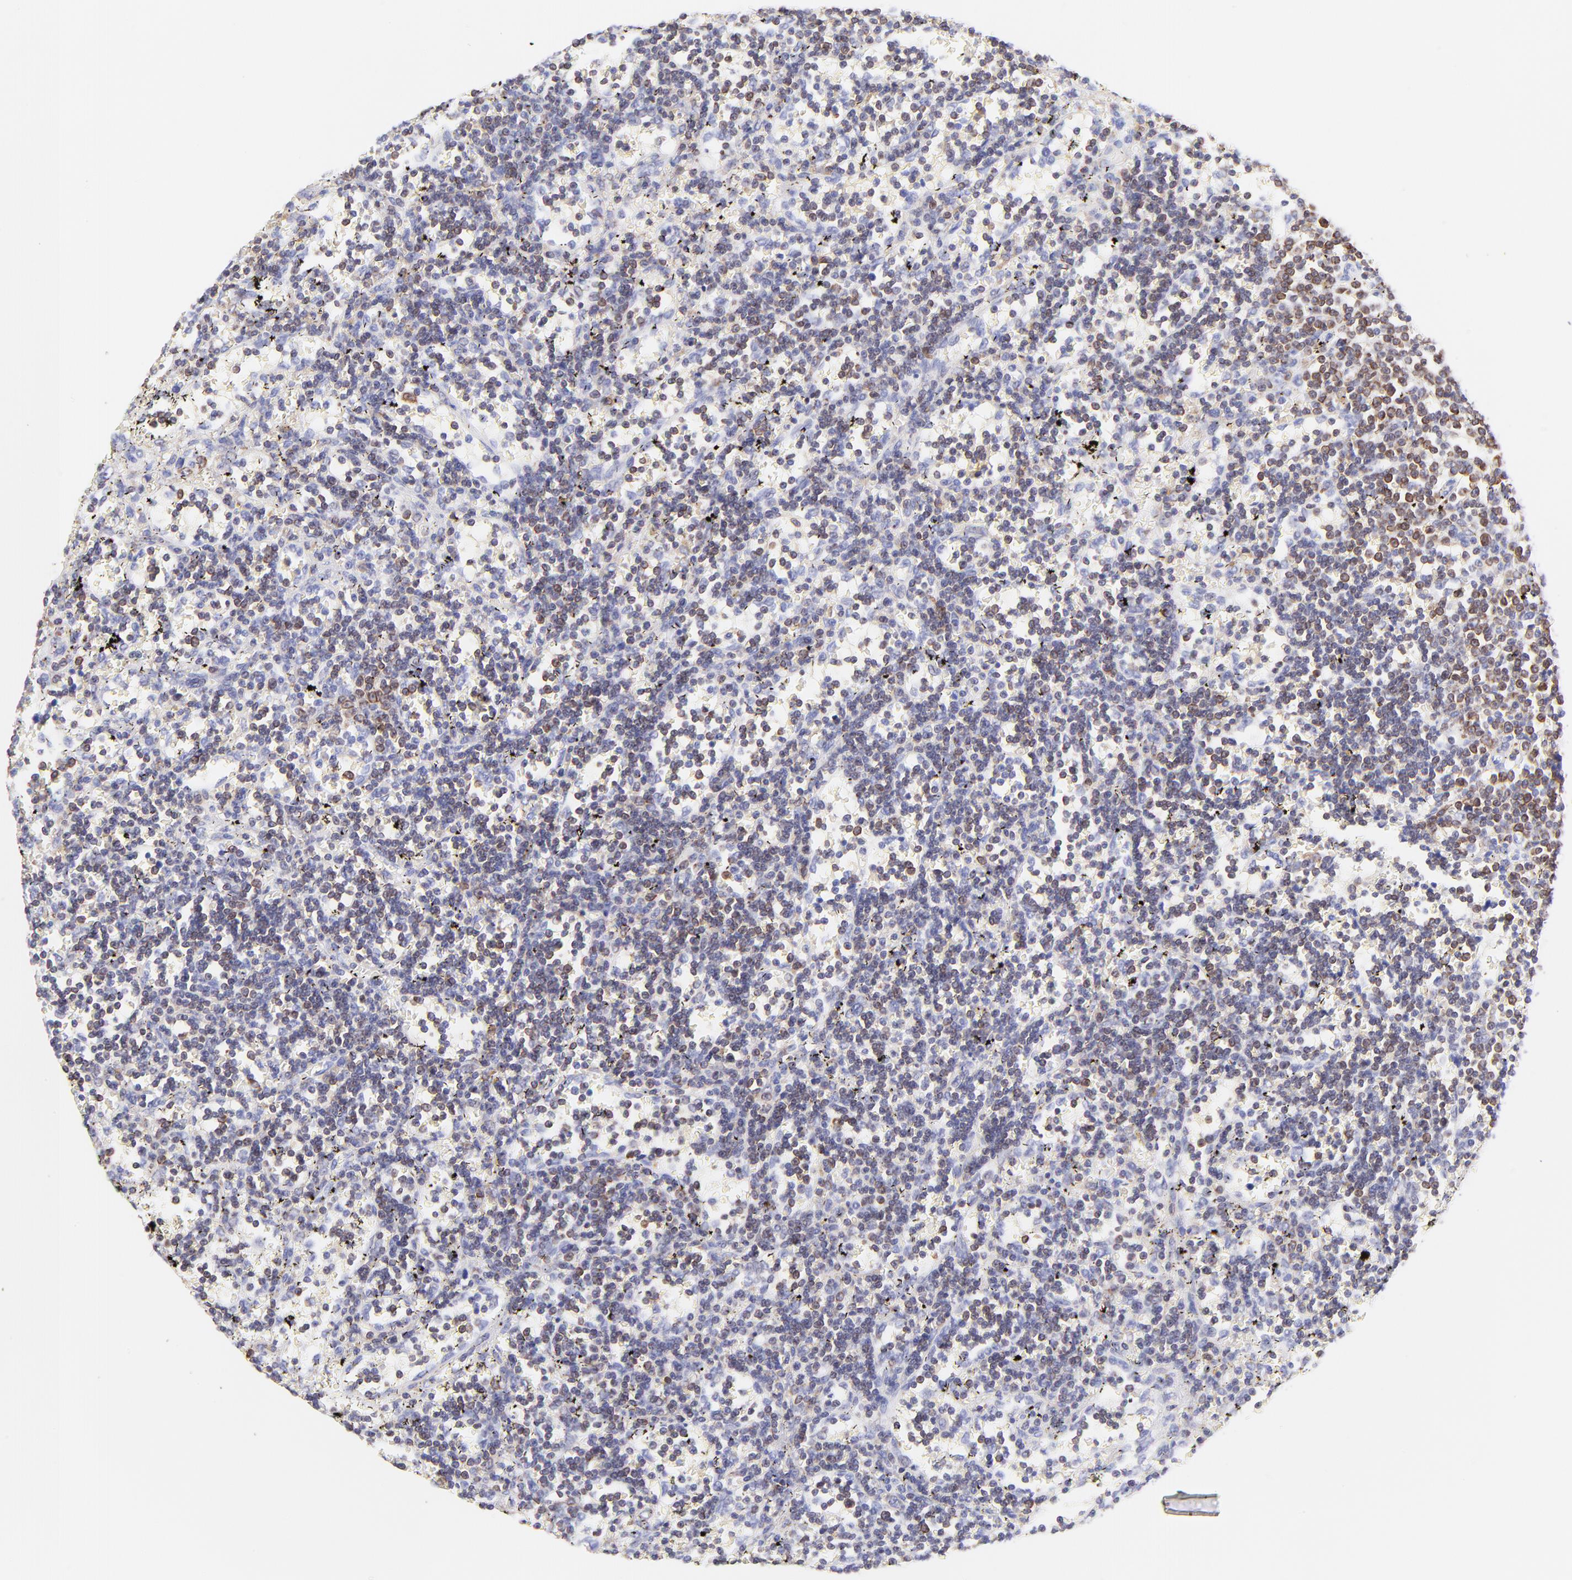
{"staining": {"intensity": "weak", "quantity": "<25%", "location": "cytoplasmic/membranous"}, "tissue": "lymphoma", "cell_type": "Tumor cells", "image_type": "cancer", "snomed": [{"axis": "morphology", "description": "Malignant lymphoma, non-Hodgkin's type, Low grade"}, {"axis": "topography", "description": "Spleen"}], "caption": "Immunohistochemistry image of neoplastic tissue: human lymphoma stained with DAB displays no significant protein staining in tumor cells.", "gene": "IRAG2", "patient": {"sex": "male", "age": 60}}